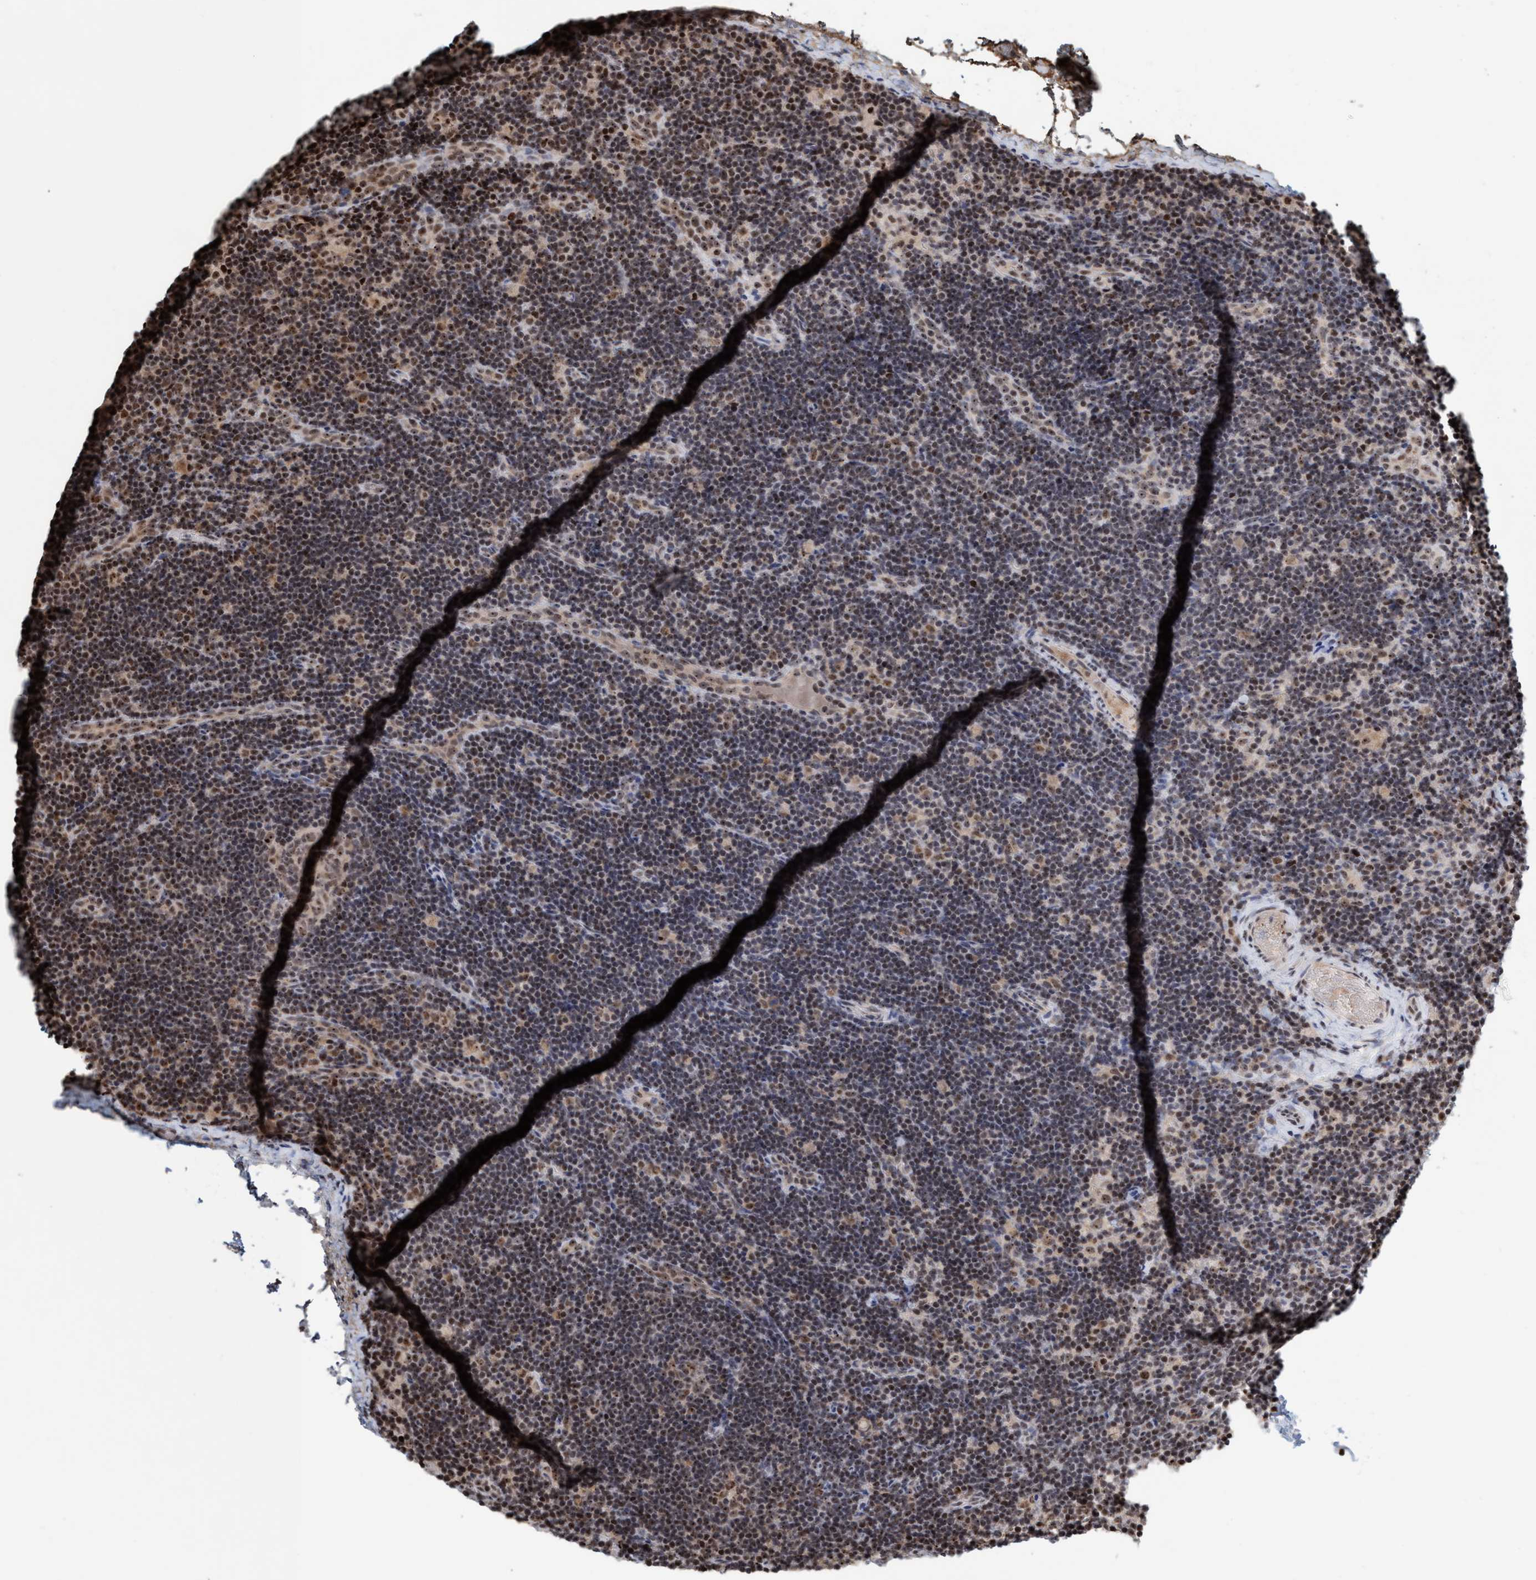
{"staining": {"intensity": "moderate", "quantity": "25%-75%", "location": "nuclear"}, "tissue": "lymph node", "cell_type": "Germinal center cells", "image_type": "normal", "snomed": [{"axis": "morphology", "description": "Normal tissue, NOS"}, {"axis": "topography", "description": "Lymph node"}], "caption": "Approximately 25%-75% of germinal center cells in unremarkable human lymph node reveal moderate nuclear protein staining as visualized by brown immunohistochemical staining.", "gene": "SMCR8", "patient": {"sex": "female", "age": 14}}